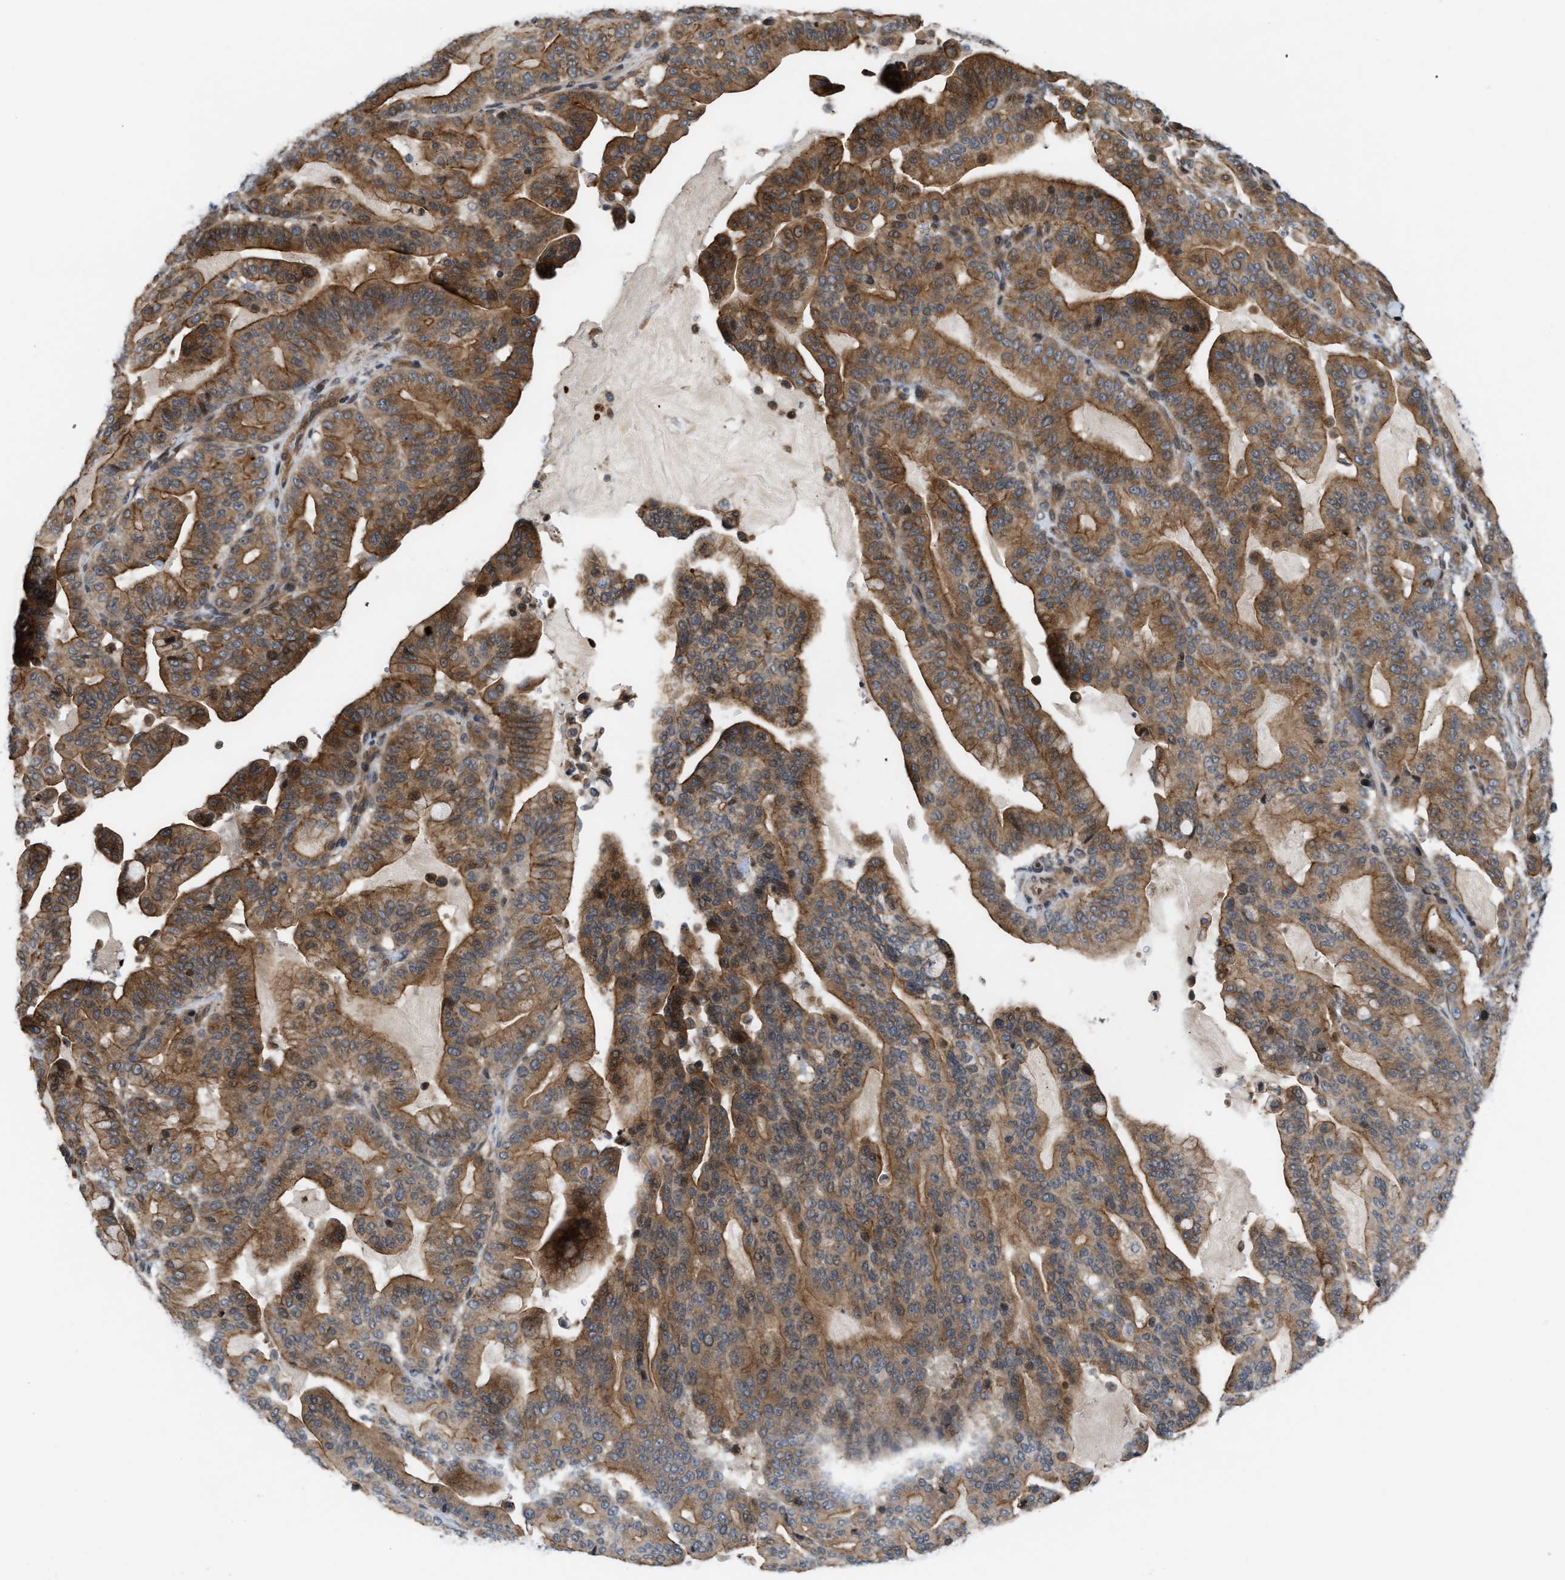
{"staining": {"intensity": "moderate", "quantity": ">75%", "location": "cytoplasmic/membranous,nuclear"}, "tissue": "pancreatic cancer", "cell_type": "Tumor cells", "image_type": "cancer", "snomed": [{"axis": "morphology", "description": "Adenocarcinoma, NOS"}, {"axis": "topography", "description": "Pancreas"}], "caption": "Immunohistochemistry (IHC) (DAB) staining of pancreatic cancer (adenocarcinoma) displays moderate cytoplasmic/membranous and nuclear protein positivity in about >75% of tumor cells.", "gene": "STAU2", "patient": {"sex": "male", "age": 63}}